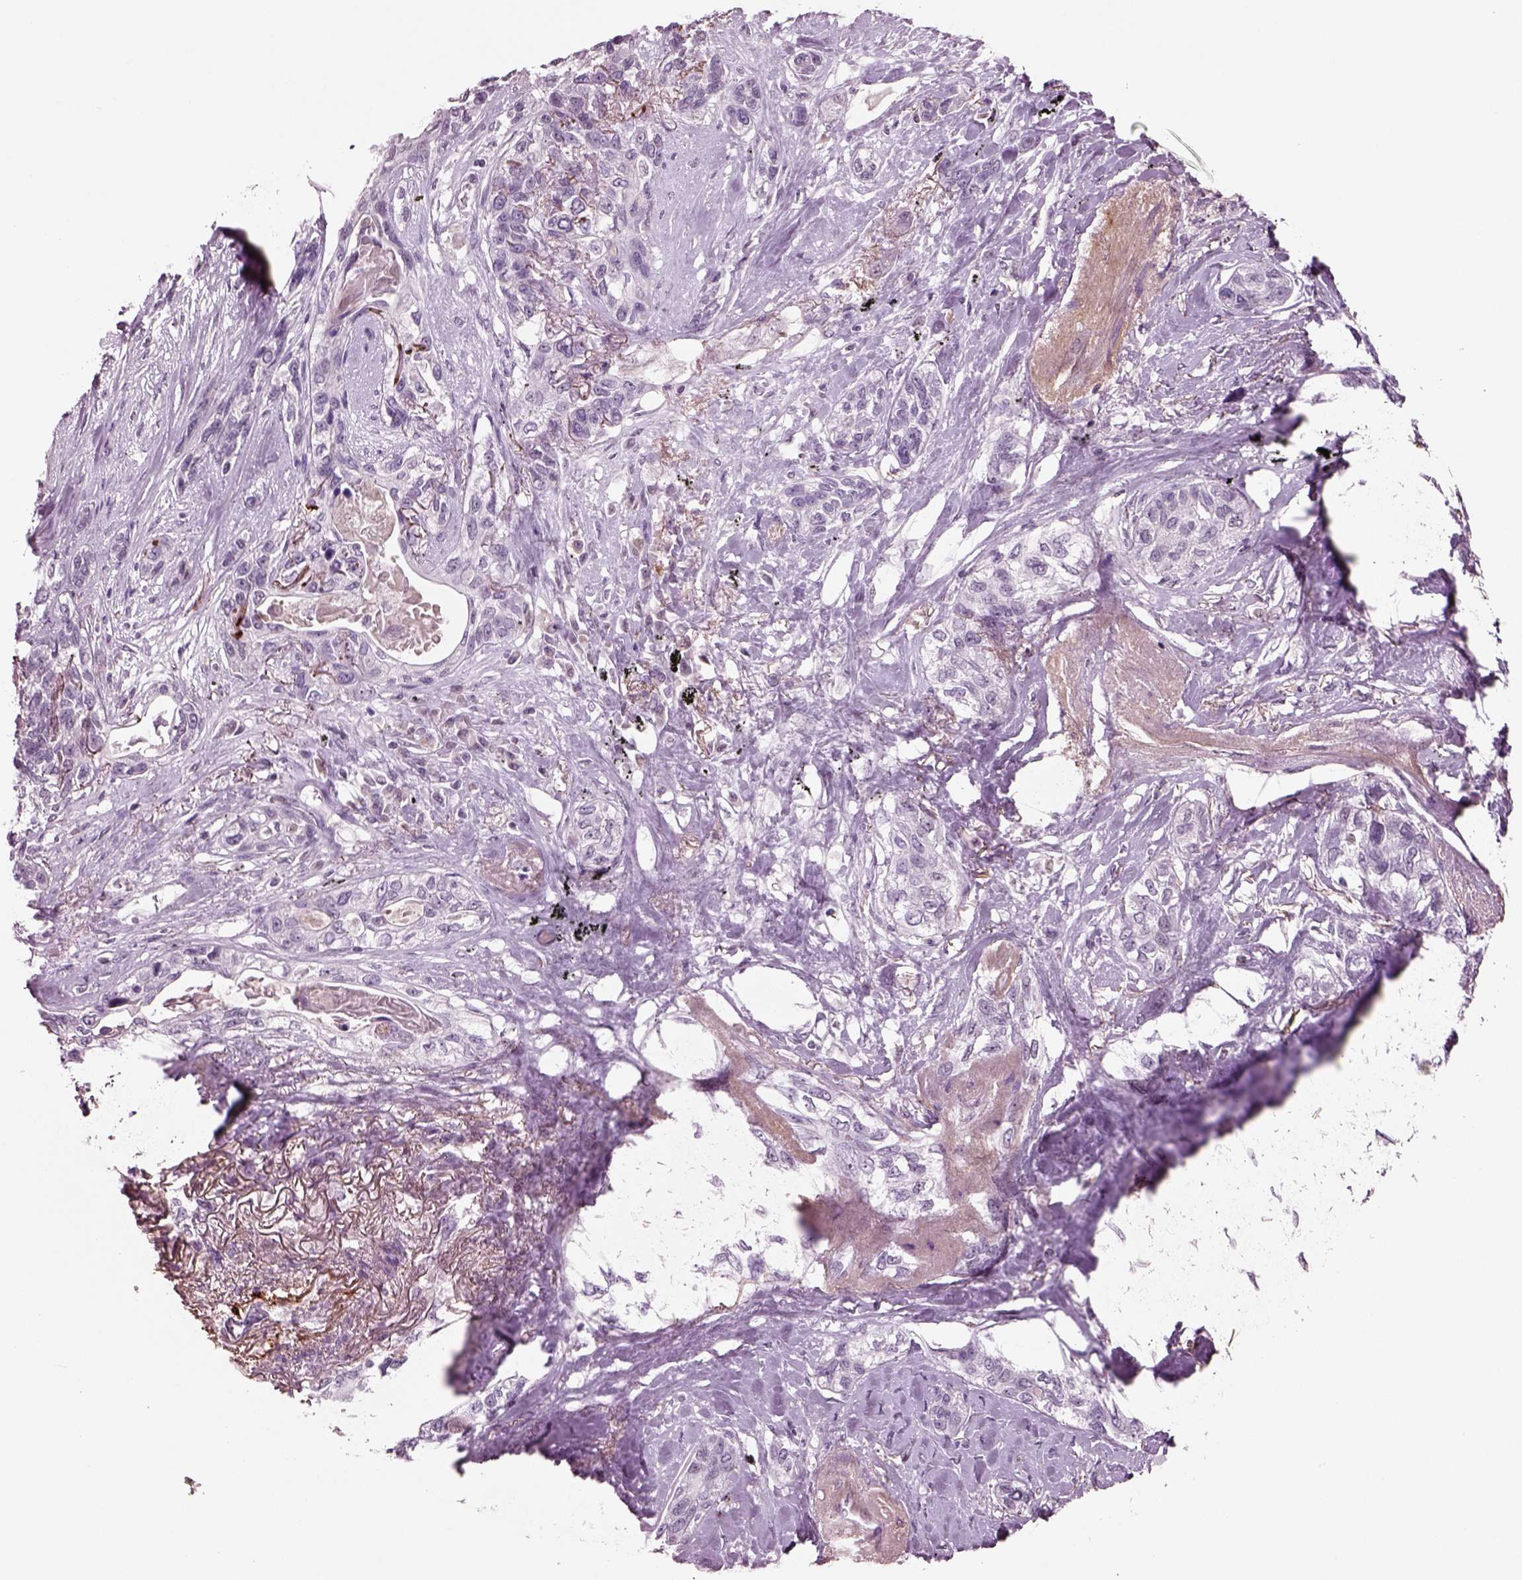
{"staining": {"intensity": "negative", "quantity": "none", "location": "none"}, "tissue": "lung cancer", "cell_type": "Tumor cells", "image_type": "cancer", "snomed": [{"axis": "morphology", "description": "Squamous cell carcinoma, NOS"}, {"axis": "topography", "description": "Lung"}], "caption": "This is an immunohistochemistry histopathology image of lung cancer. There is no positivity in tumor cells.", "gene": "SEPHS1", "patient": {"sex": "female", "age": 70}}